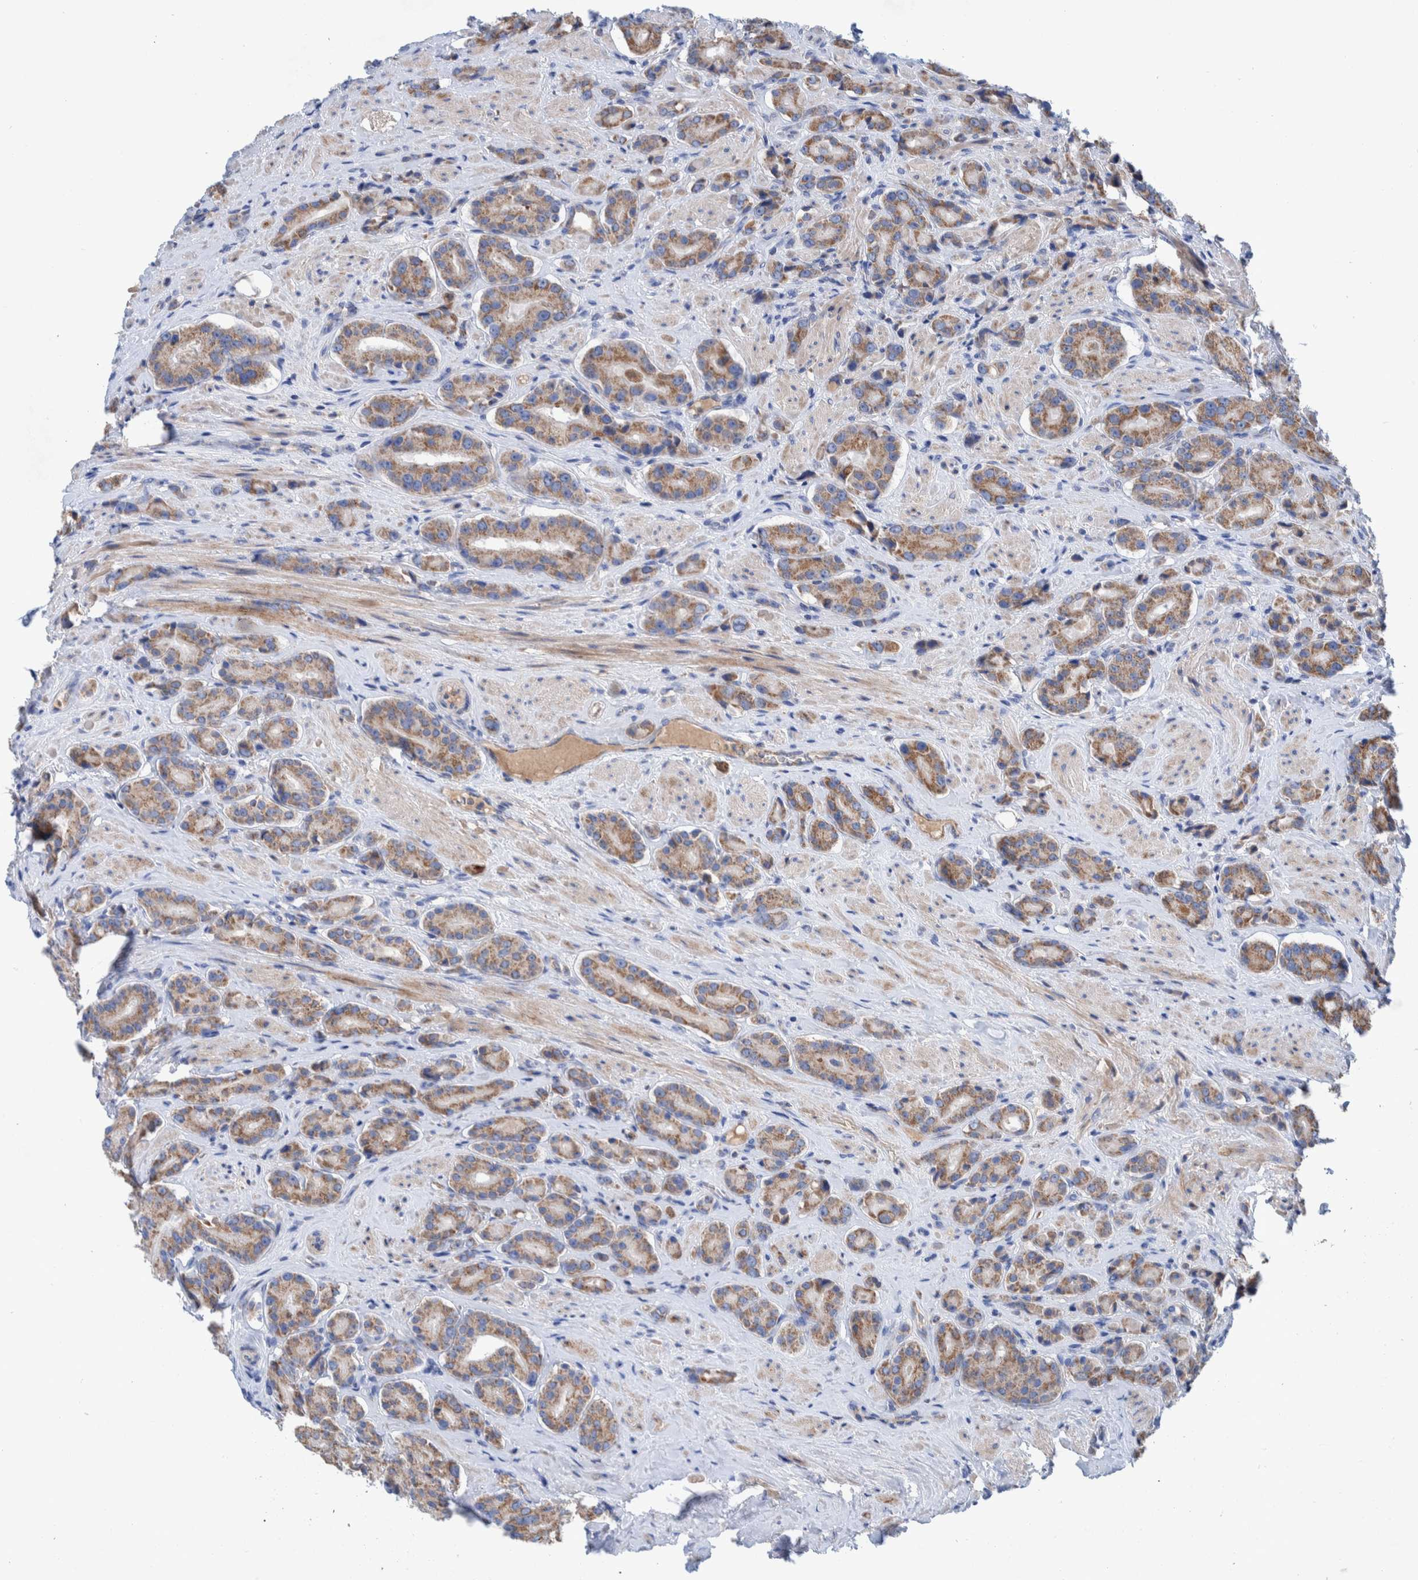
{"staining": {"intensity": "moderate", "quantity": ">75%", "location": "cytoplasmic/membranous"}, "tissue": "prostate cancer", "cell_type": "Tumor cells", "image_type": "cancer", "snomed": [{"axis": "morphology", "description": "Adenocarcinoma, High grade"}, {"axis": "topography", "description": "Prostate"}], "caption": "Moderate cytoplasmic/membranous expression for a protein is identified in approximately >75% of tumor cells of prostate cancer using IHC.", "gene": "DECR1", "patient": {"sex": "male", "age": 71}}